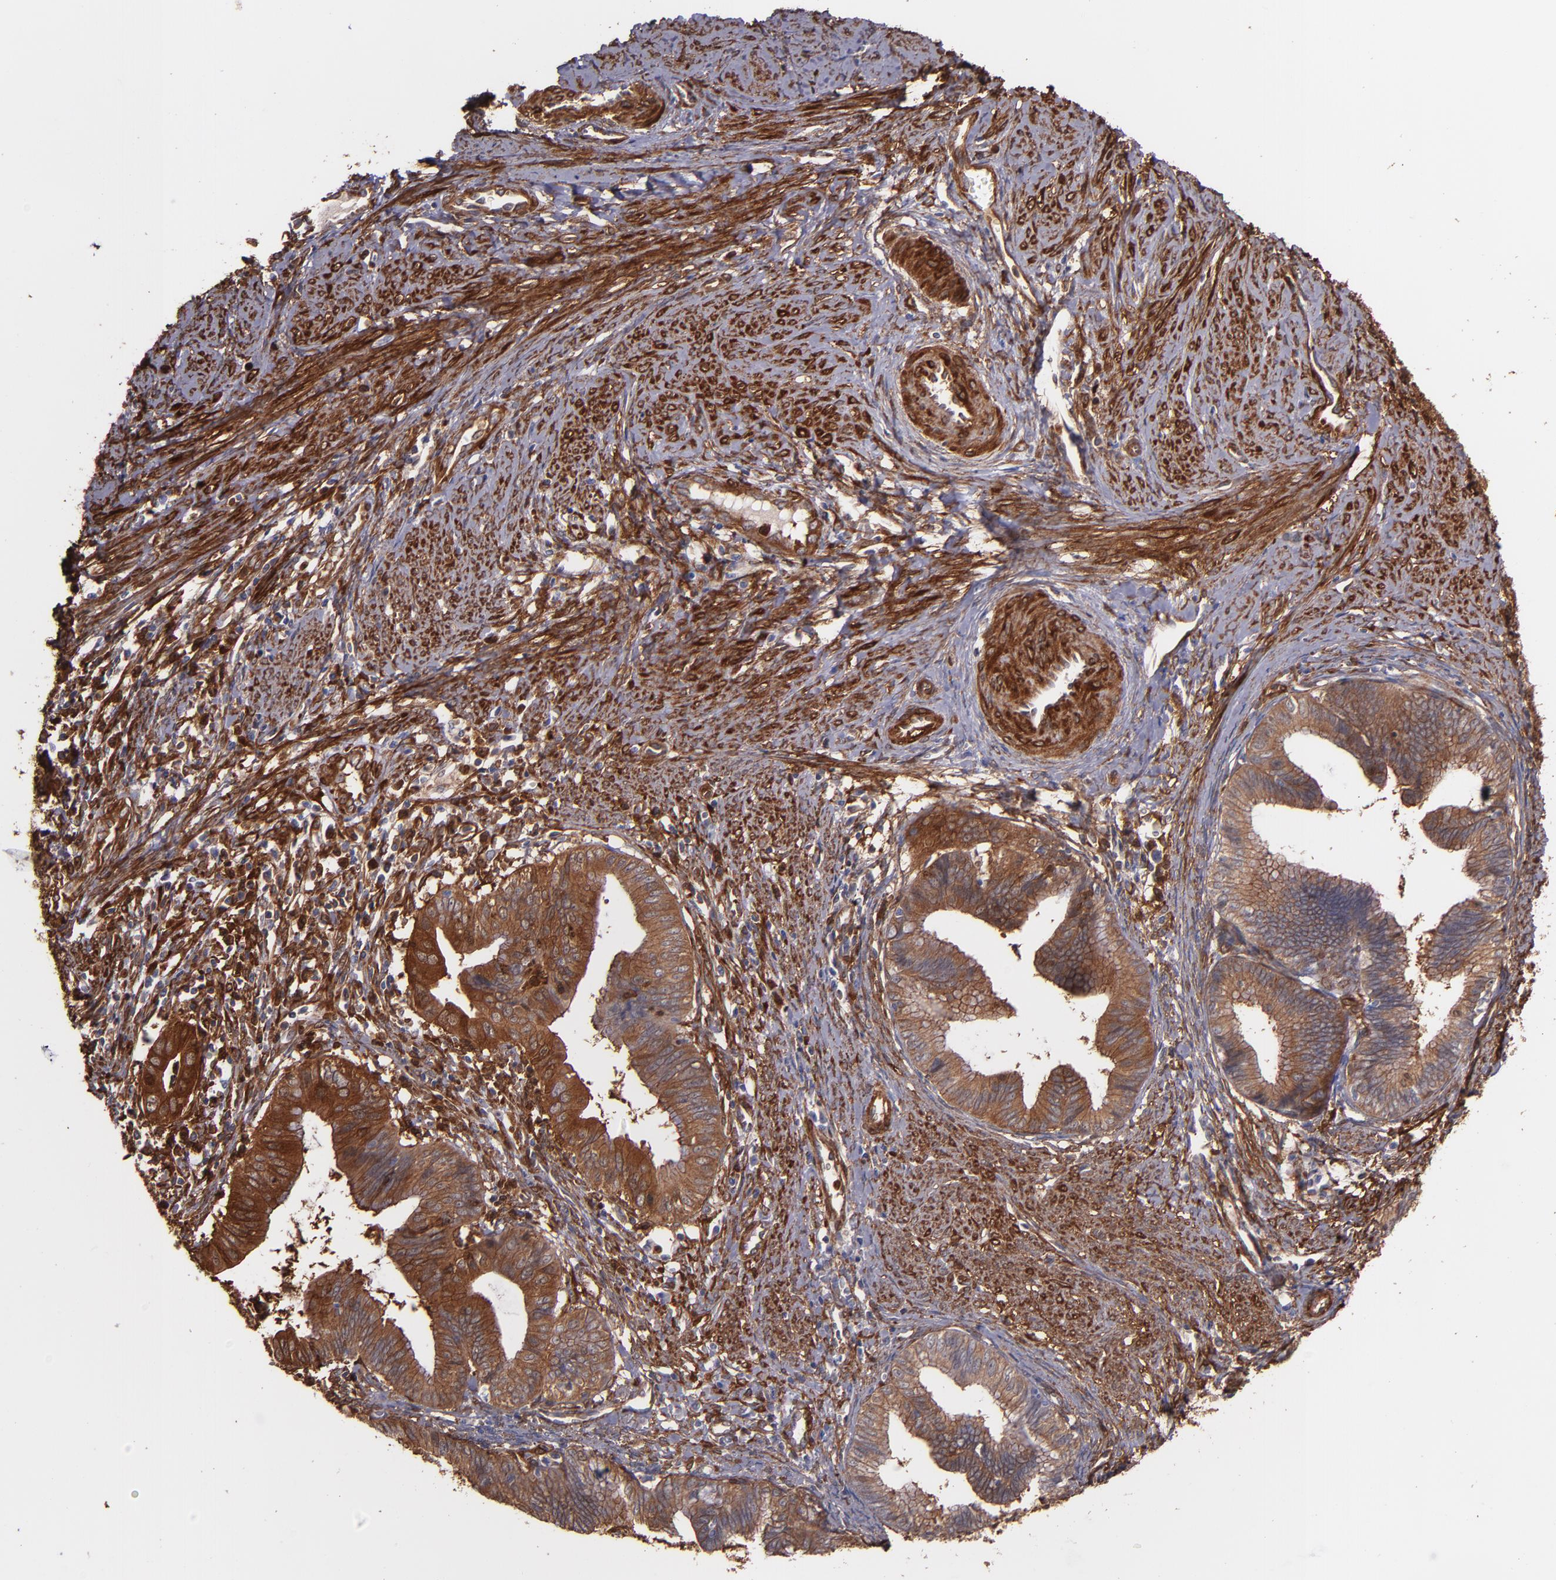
{"staining": {"intensity": "moderate", "quantity": ">75%", "location": "cytoplasmic/membranous"}, "tissue": "cervical cancer", "cell_type": "Tumor cells", "image_type": "cancer", "snomed": [{"axis": "morphology", "description": "Adenocarcinoma, NOS"}, {"axis": "topography", "description": "Cervix"}], "caption": "Immunohistochemical staining of cervical adenocarcinoma exhibits moderate cytoplasmic/membranous protein positivity in approximately >75% of tumor cells. Using DAB (3,3'-diaminobenzidine) (brown) and hematoxylin (blue) stains, captured at high magnification using brightfield microscopy.", "gene": "VCL", "patient": {"sex": "female", "age": 36}}